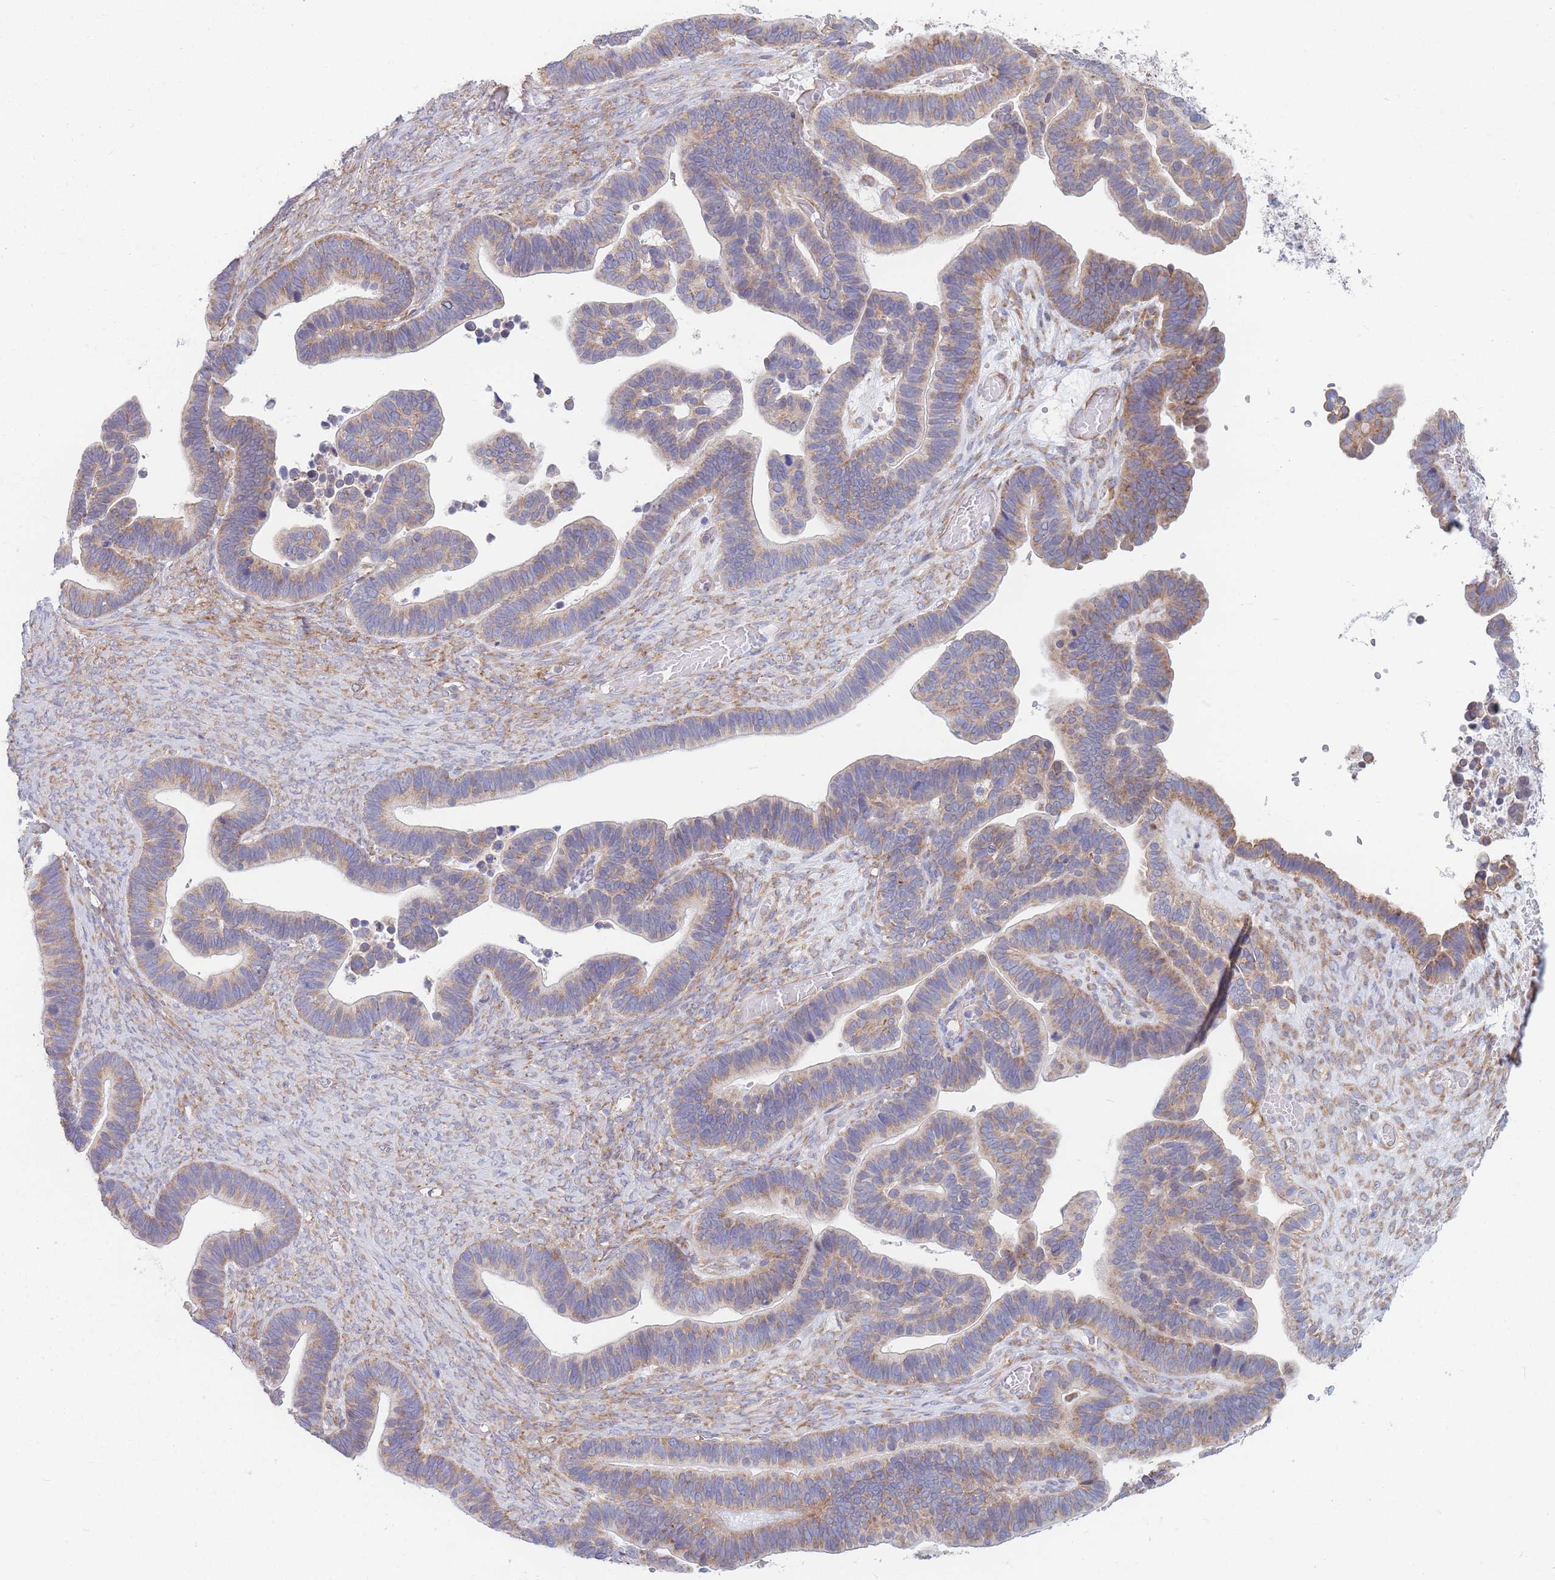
{"staining": {"intensity": "moderate", "quantity": ">75%", "location": "cytoplasmic/membranous"}, "tissue": "ovarian cancer", "cell_type": "Tumor cells", "image_type": "cancer", "snomed": [{"axis": "morphology", "description": "Cystadenocarcinoma, serous, NOS"}, {"axis": "topography", "description": "Ovary"}], "caption": "Protein staining by IHC demonstrates moderate cytoplasmic/membranous expression in about >75% of tumor cells in ovarian cancer (serous cystadenocarcinoma). (IHC, brightfield microscopy, high magnification).", "gene": "RPL8", "patient": {"sex": "female", "age": 56}}